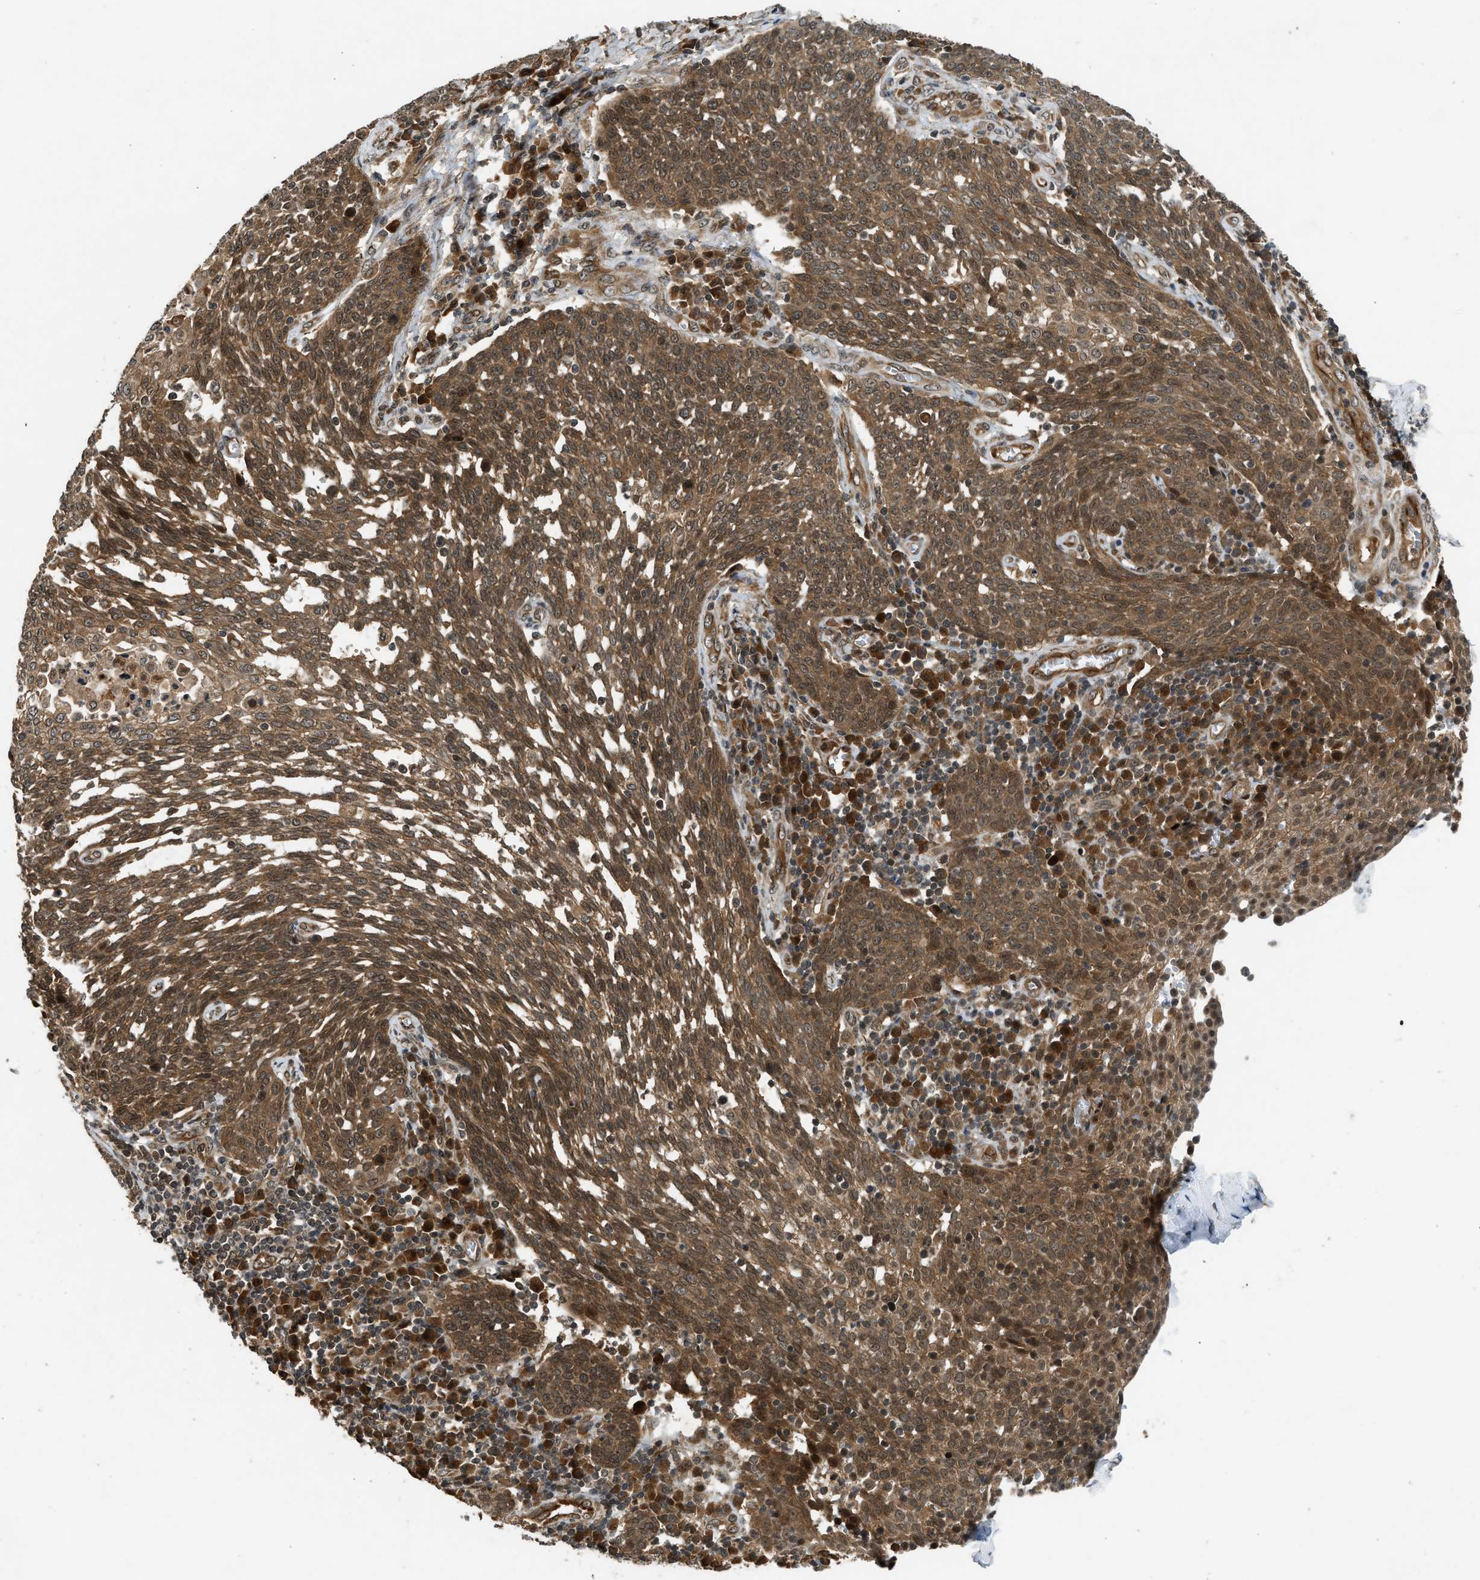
{"staining": {"intensity": "strong", "quantity": ">75%", "location": "cytoplasmic/membranous,nuclear"}, "tissue": "cervical cancer", "cell_type": "Tumor cells", "image_type": "cancer", "snomed": [{"axis": "morphology", "description": "Squamous cell carcinoma, NOS"}, {"axis": "topography", "description": "Cervix"}], "caption": "Cervical squamous cell carcinoma tissue demonstrates strong cytoplasmic/membranous and nuclear staining in approximately >75% of tumor cells, visualized by immunohistochemistry.", "gene": "TXNL1", "patient": {"sex": "female", "age": 34}}